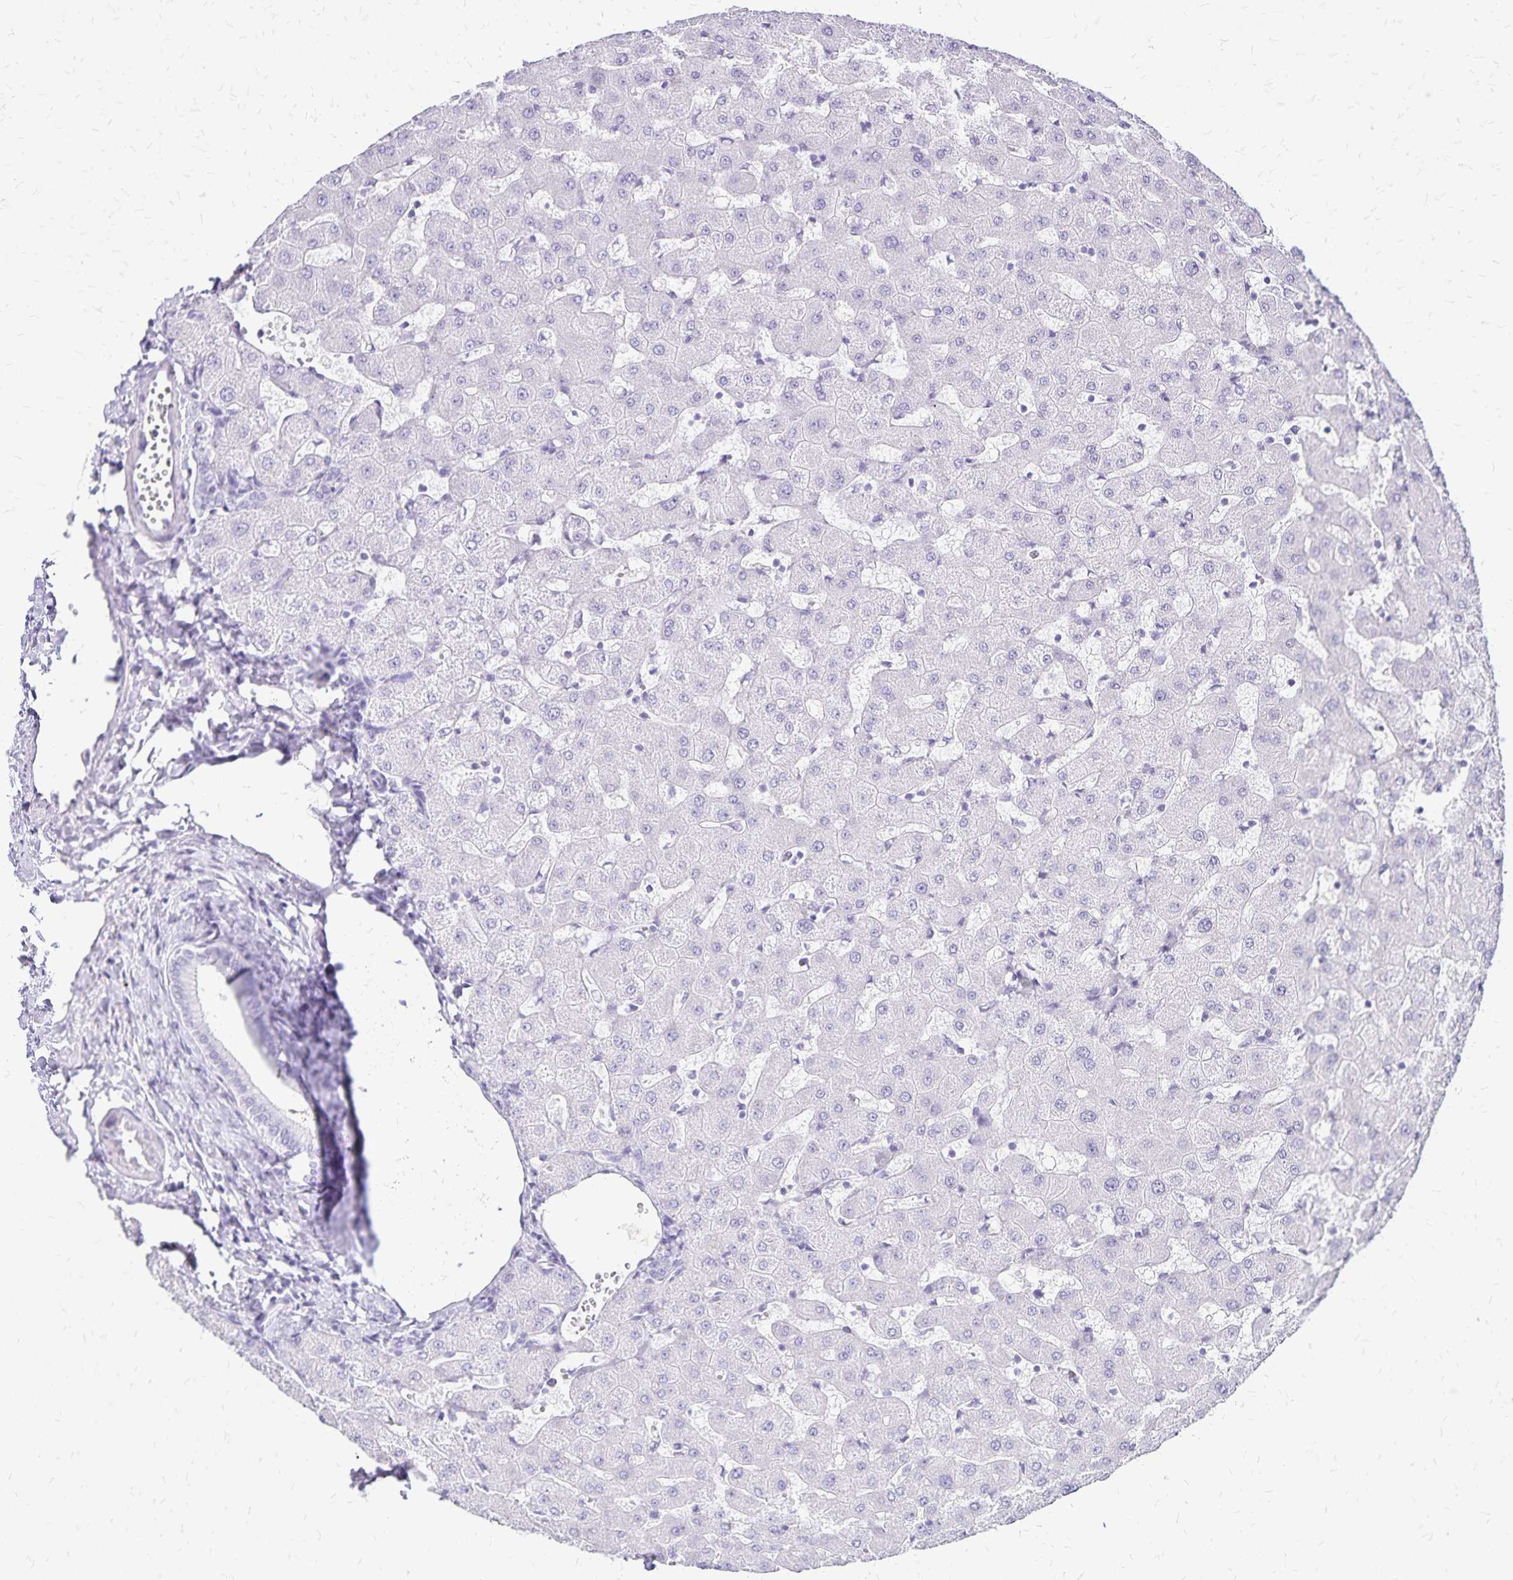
{"staining": {"intensity": "negative", "quantity": "none", "location": "none"}, "tissue": "liver", "cell_type": "Cholangiocytes", "image_type": "normal", "snomed": [{"axis": "morphology", "description": "Normal tissue, NOS"}, {"axis": "topography", "description": "Liver"}], "caption": "High magnification brightfield microscopy of benign liver stained with DAB (3,3'-diaminobenzidine) (brown) and counterstained with hematoxylin (blue): cholangiocytes show no significant expression. Nuclei are stained in blue.", "gene": "LIN28B", "patient": {"sex": "female", "age": 63}}